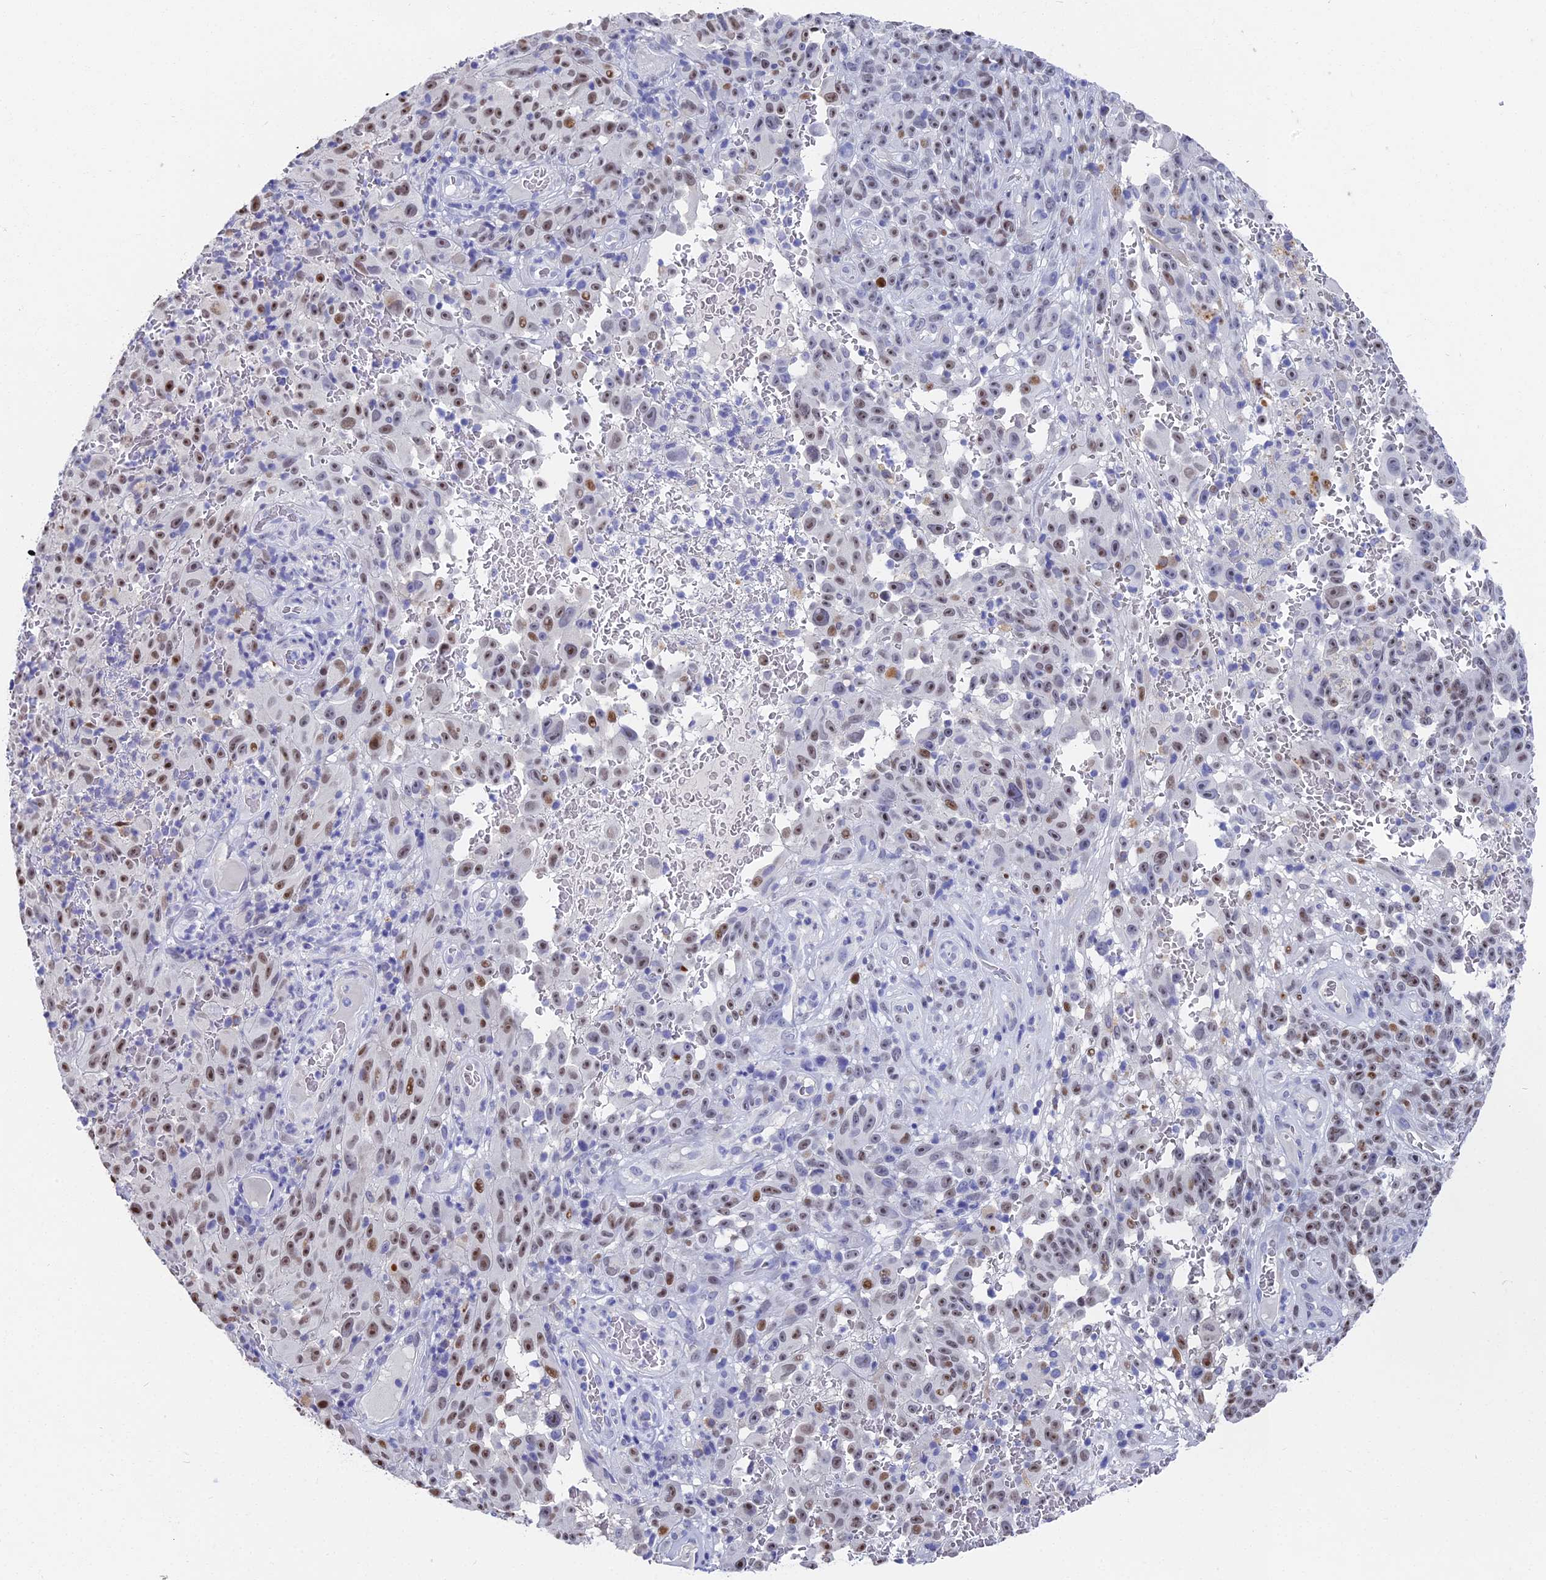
{"staining": {"intensity": "moderate", "quantity": "25%-75%", "location": "nuclear"}, "tissue": "melanoma", "cell_type": "Tumor cells", "image_type": "cancer", "snomed": [{"axis": "morphology", "description": "Malignant melanoma, NOS"}, {"axis": "topography", "description": "Skin"}], "caption": "This photomicrograph demonstrates IHC staining of human melanoma, with medium moderate nuclear positivity in about 25%-75% of tumor cells.", "gene": "VPS33B", "patient": {"sex": "female", "age": 82}}